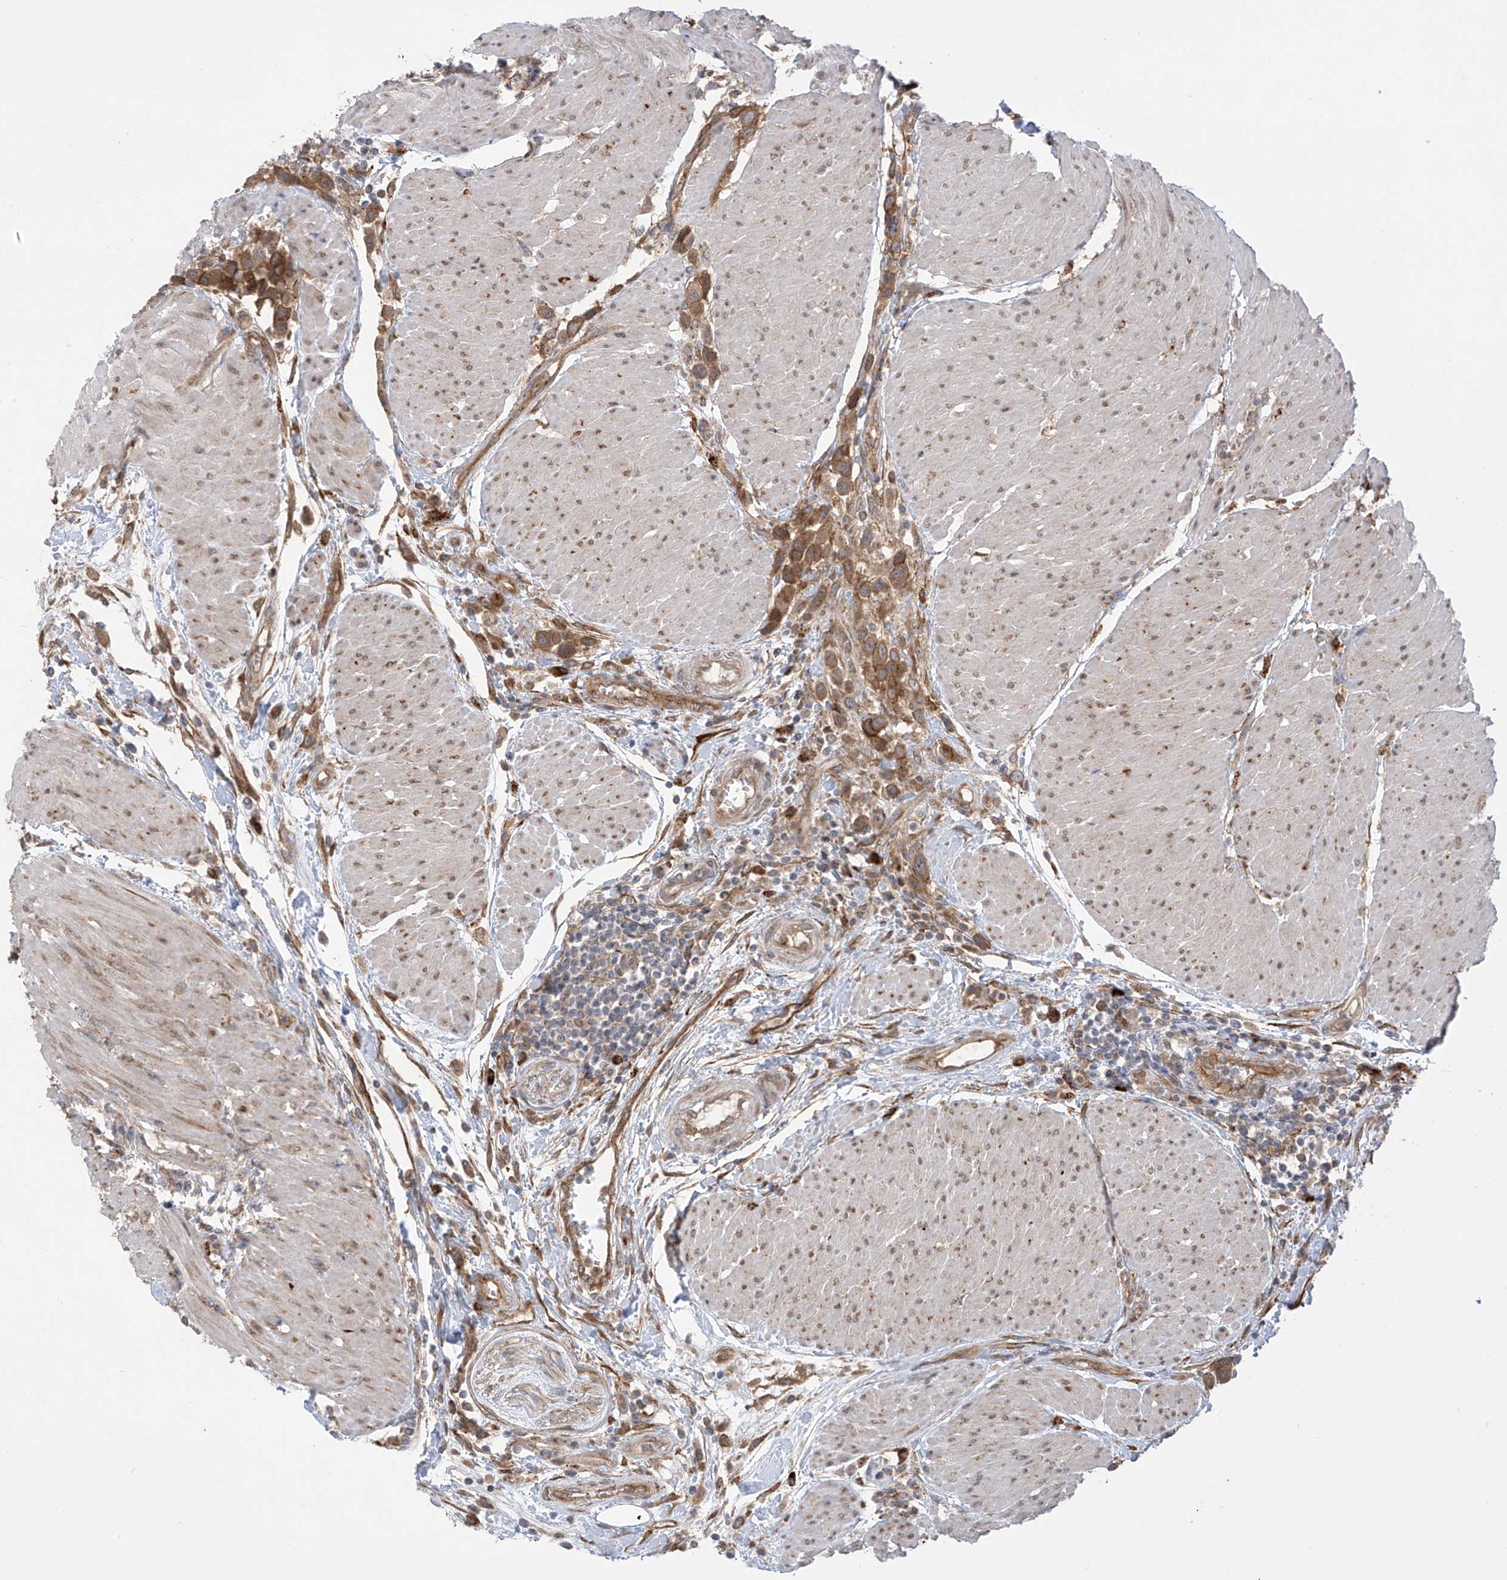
{"staining": {"intensity": "strong", "quantity": "25%-75%", "location": "cytoplasmic/membranous"}, "tissue": "urothelial cancer", "cell_type": "Tumor cells", "image_type": "cancer", "snomed": [{"axis": "morphology", "description": "Urothelial carcinoma, High grade"}, {"axis": "topography", "description": "Urinary bladder"}], "caption": "An immunohistochemistry image of tumor tissue is shown. Protein staining in brown labels strong cytoplasmic/membranous positivity in urothelial cancer within tumor cells.", "gene": "KIAA1522", "patient": {"sex": "male", "age": 50}}